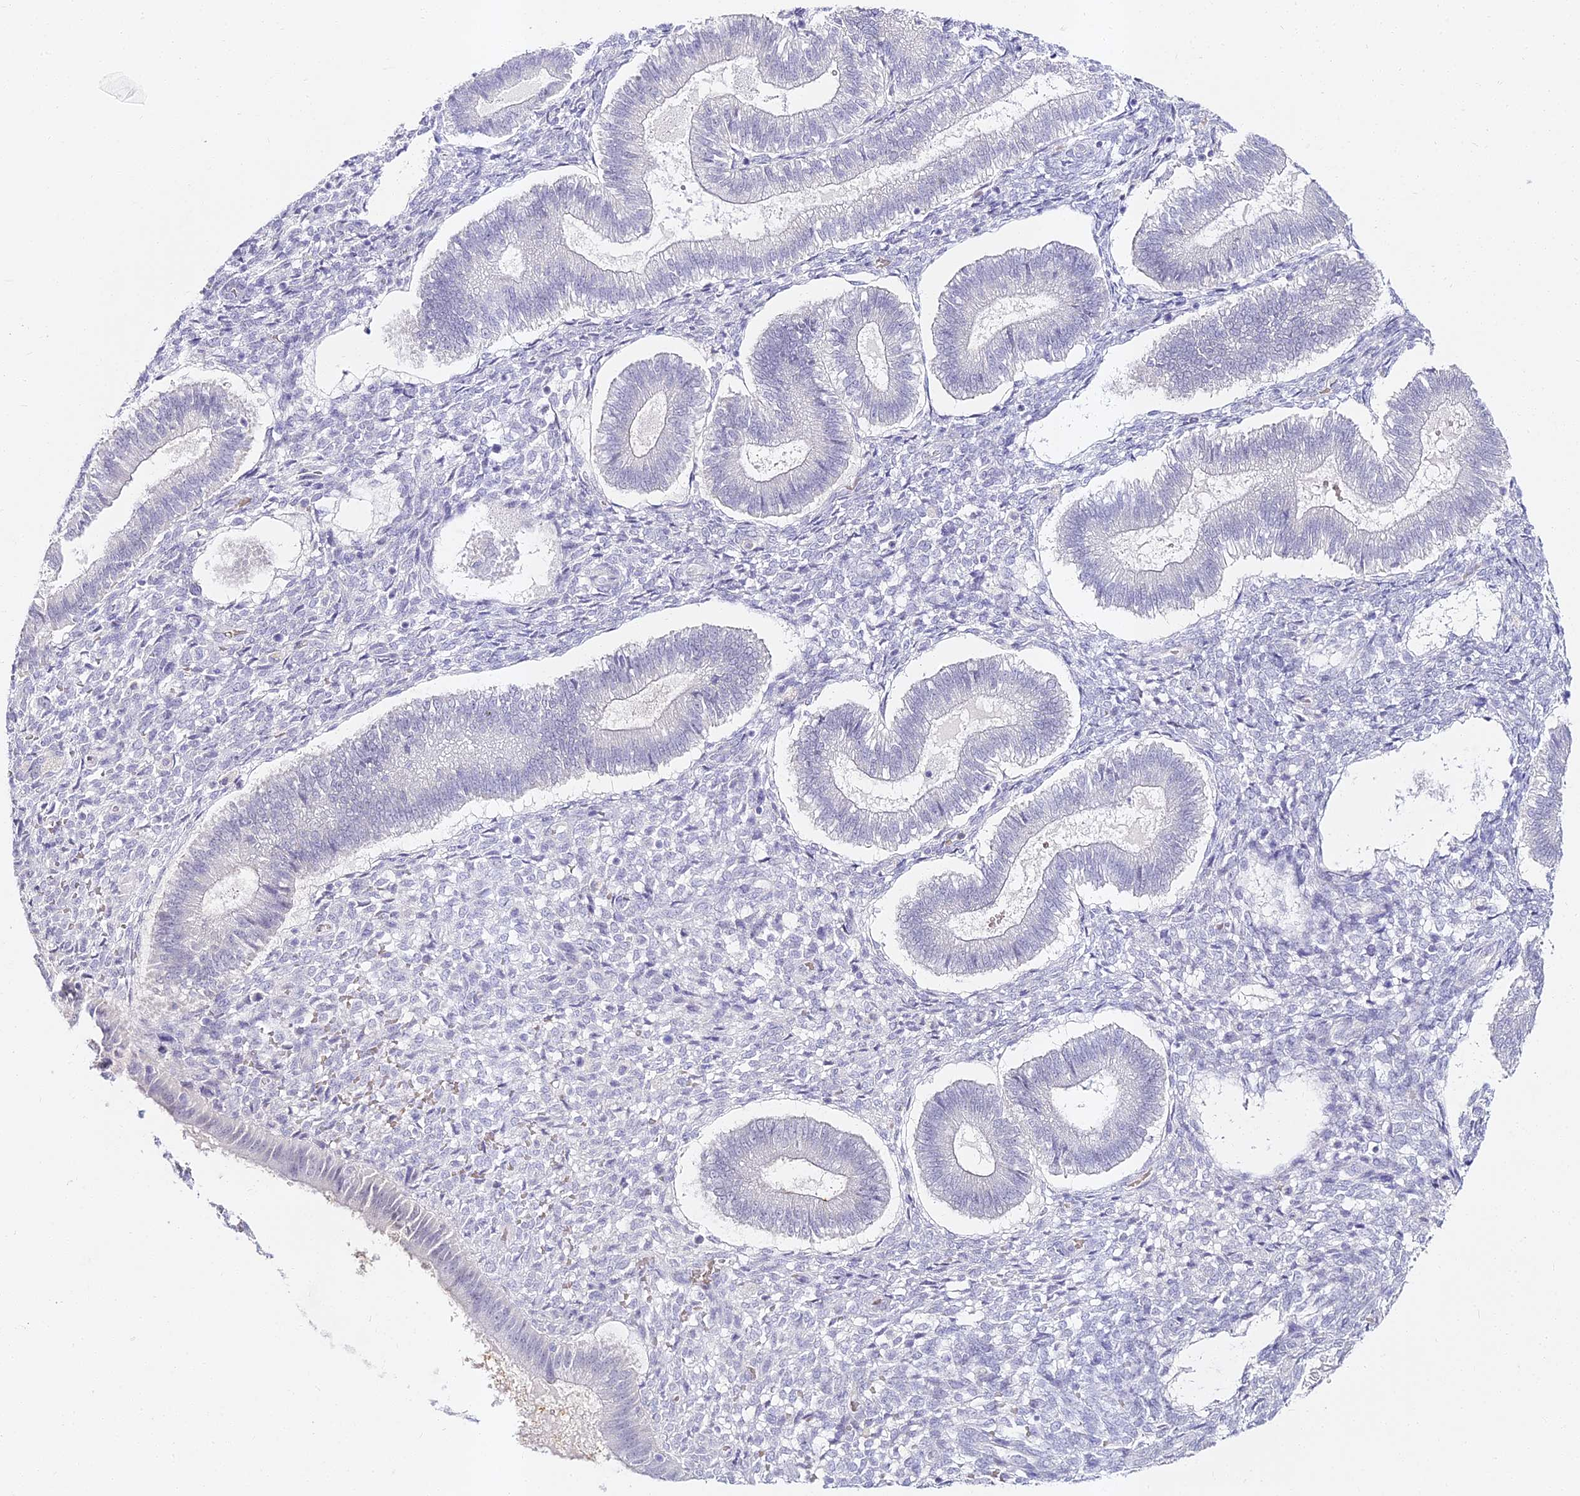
{"staining": {"intensity": "negative", "quantity": "none", "location": "none"}, "tissue": "endometrium", "cell_type": "Cells in endometrial stroma", "image_type": "normal", "snomed": [{"axis": "morphology", "description": "Normal tissue, NOS"}, {"axis": "topography", "description": "Endometrium"}], "caption": "IHC of unremarkable endometrium displays no positivity in cells in endometrial stroma.", "gene": "ALPG", "patient": {"sex": "female", "age": 25}}